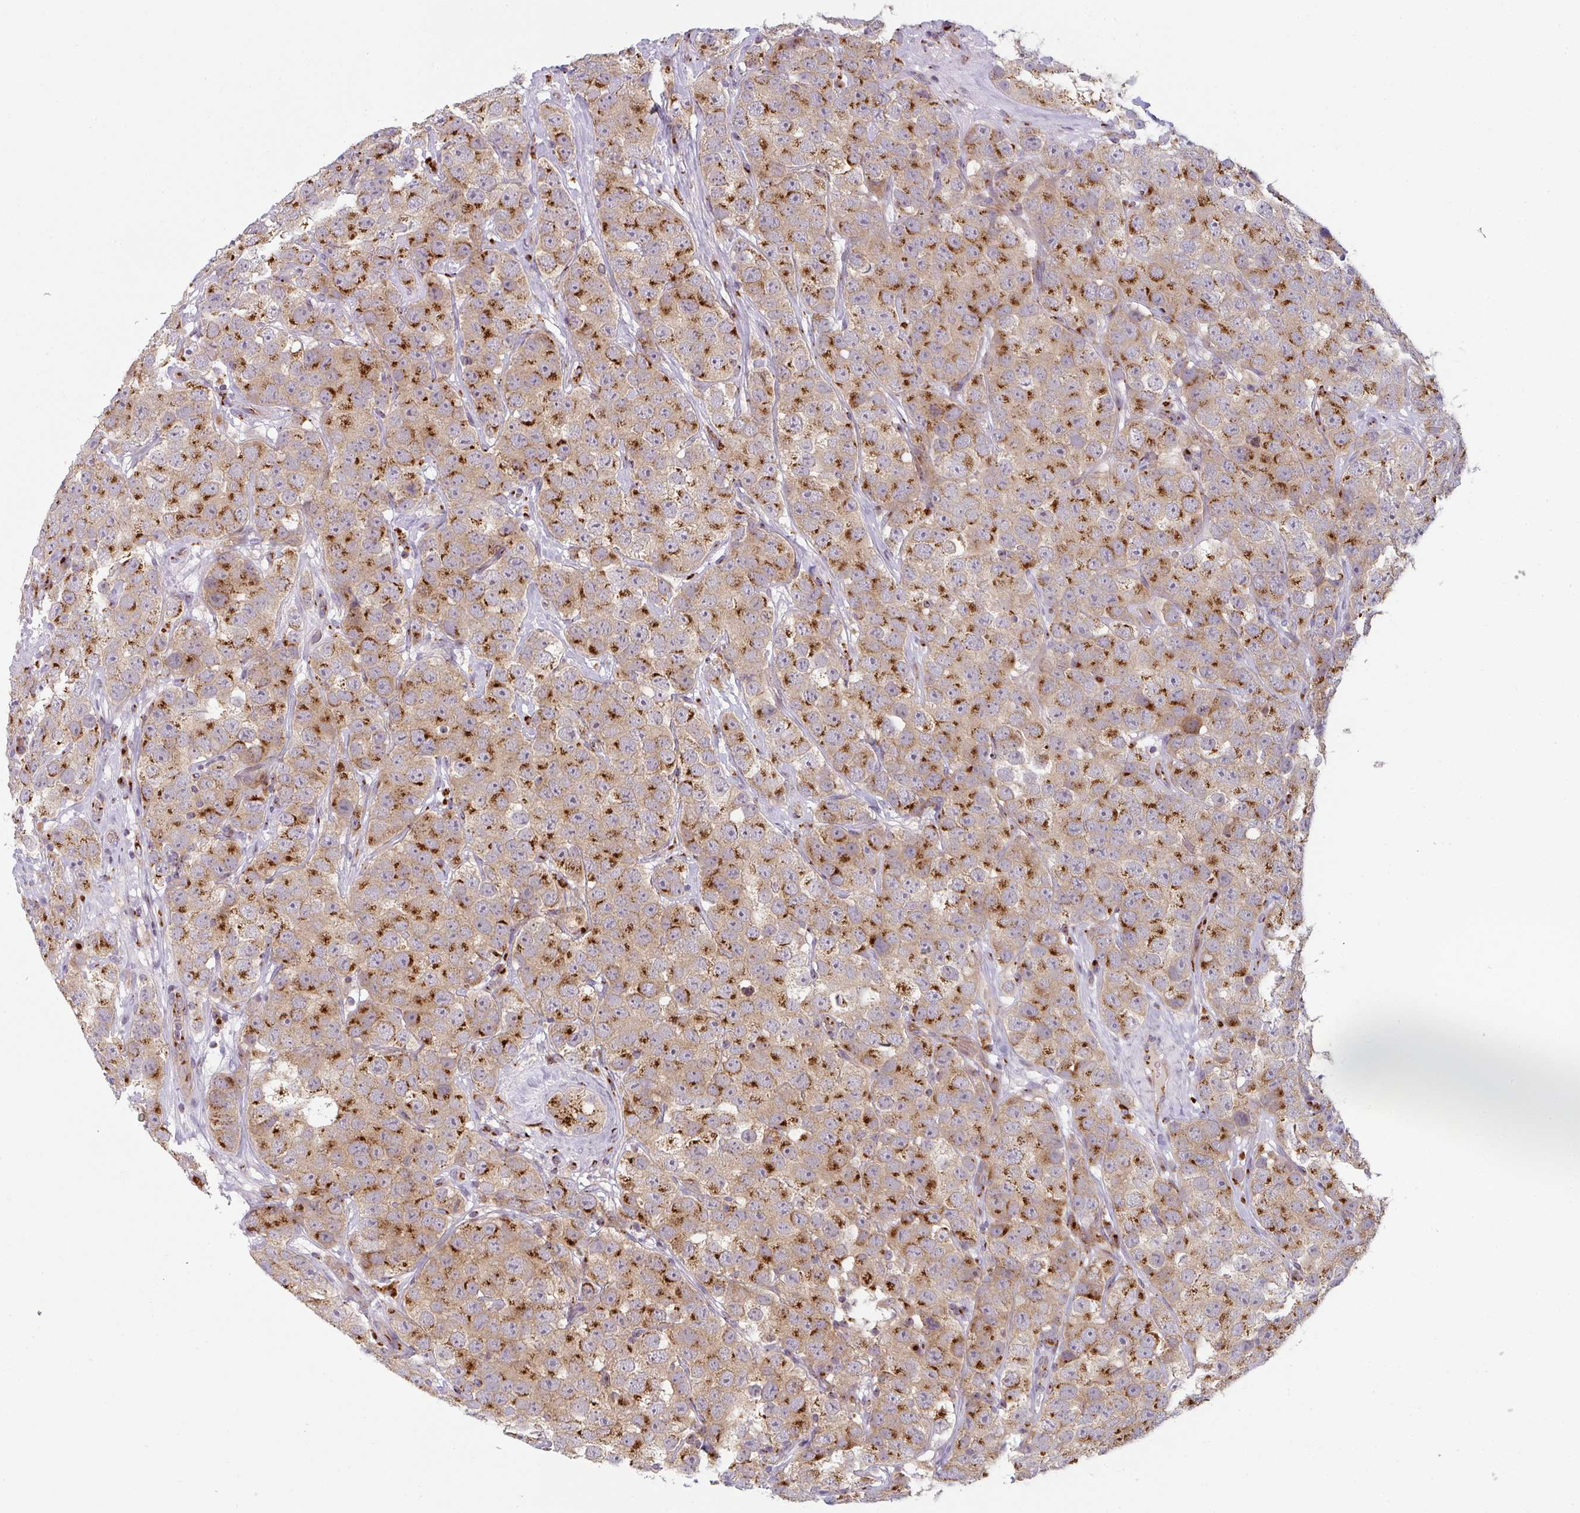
{"staining": {"intensity": "strong", "quantity": "25%-75%", "location": "cytoplasmic/membranous"}, "tissue": "testis cancer", "cell_type": "Tumor cells", "image_type": "cancer", "snomed": [{"axis": "morphology", "description": "Seminoma, NOS"}, {"axis": "topography", "description": "Testis"}], "caption": "Strong cytoplasmic/membranous staining is present in approximately 25%-75% of tumor cells in seminoma (testis).", "gene": "GVQW3", "patient": {"sex": "male", "age": 28}}